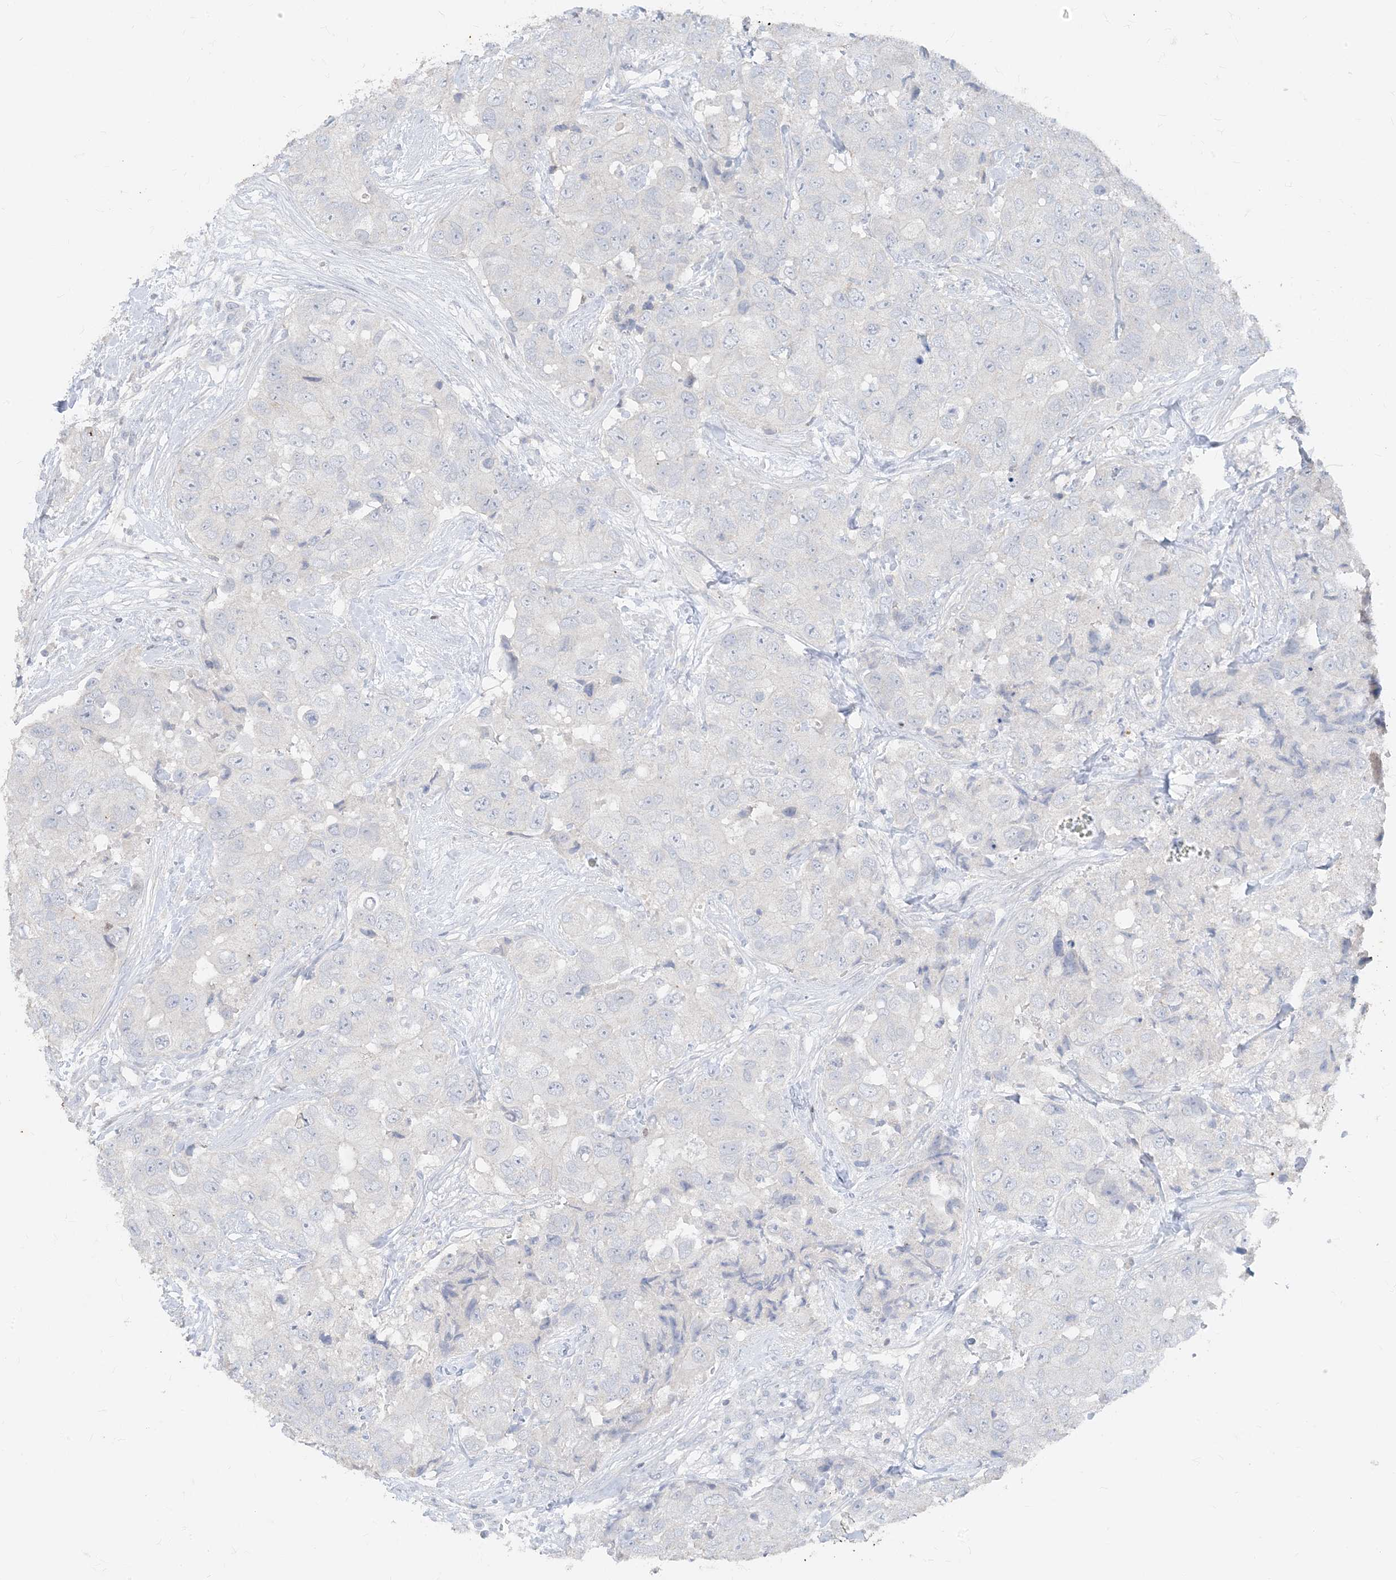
{"staining": {"intensity": "negative", "quantity": "none", "location": "none"}, "tissue": "breast cancer", "cell_type": "Tumor cells", "image_type": "cancer", "snomed": [{"axis": "morphology", "description": "Duct carcinoma"}, {"axis": "topography", "description": "Breast"}], "caption": "Breast invasive ductal carcinoma was stained to show a protein in brown. There is no significant positivity in tumor cells. (DAB (3,3'-diaminobenzidine) IHC, high magnification).", "gene": "TBX21", "patient": {"sex": "female", "age": 62}}